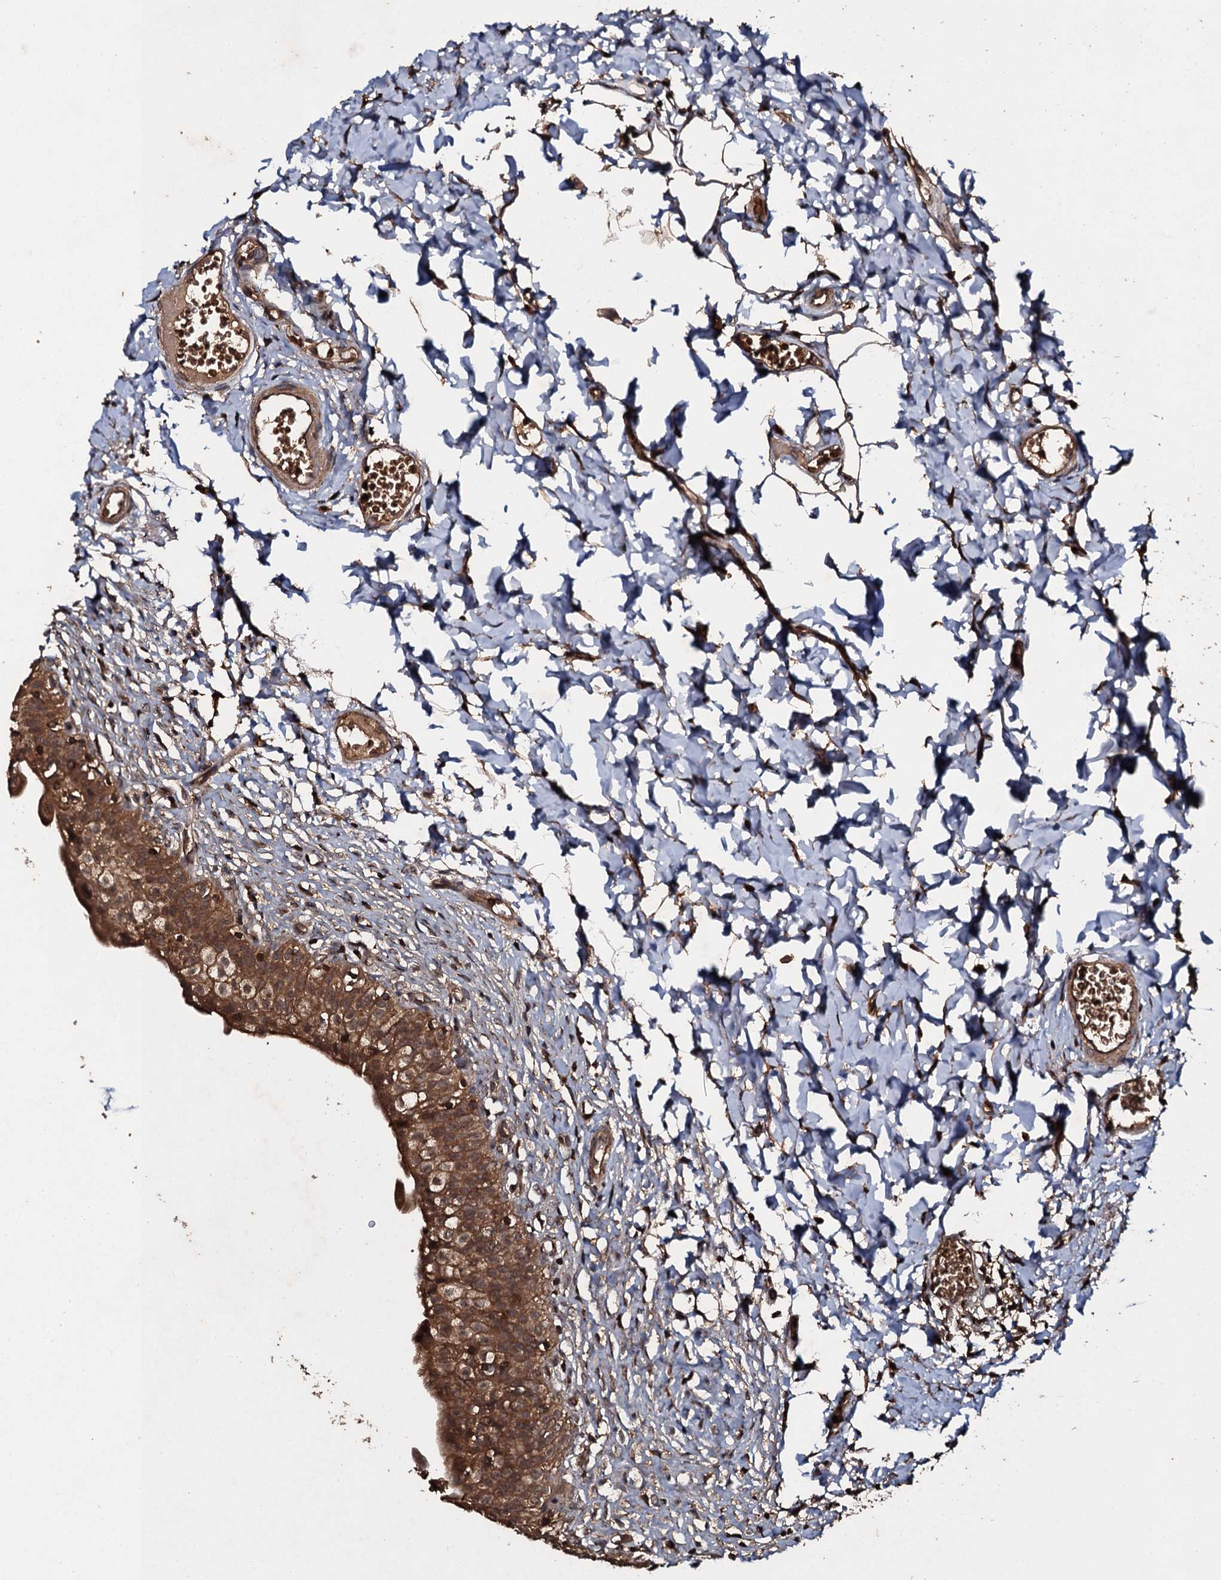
{"staining": {"intensity": "strong", "quantity": ">75%", "location": "cytoplasmic/membranous"}, "tissue": "urinary bladder", "cell_type": "Urothelial cells", "image_type": "normal", "snomed": [{"axis": "morphology", "description": "Normal tissue, NOS"}, {"axis": "topography", "description": "Urinary bladder"}], "caption": "An immunohistochemistry micrograph of benign tissue is shown. Protein staining in brown labels strong cytoplasmic/membranous positivity in urinary bladder within urothelial cells.", "gene": "ADGRG3", "patient": {"sex": "male", "age": 55}}